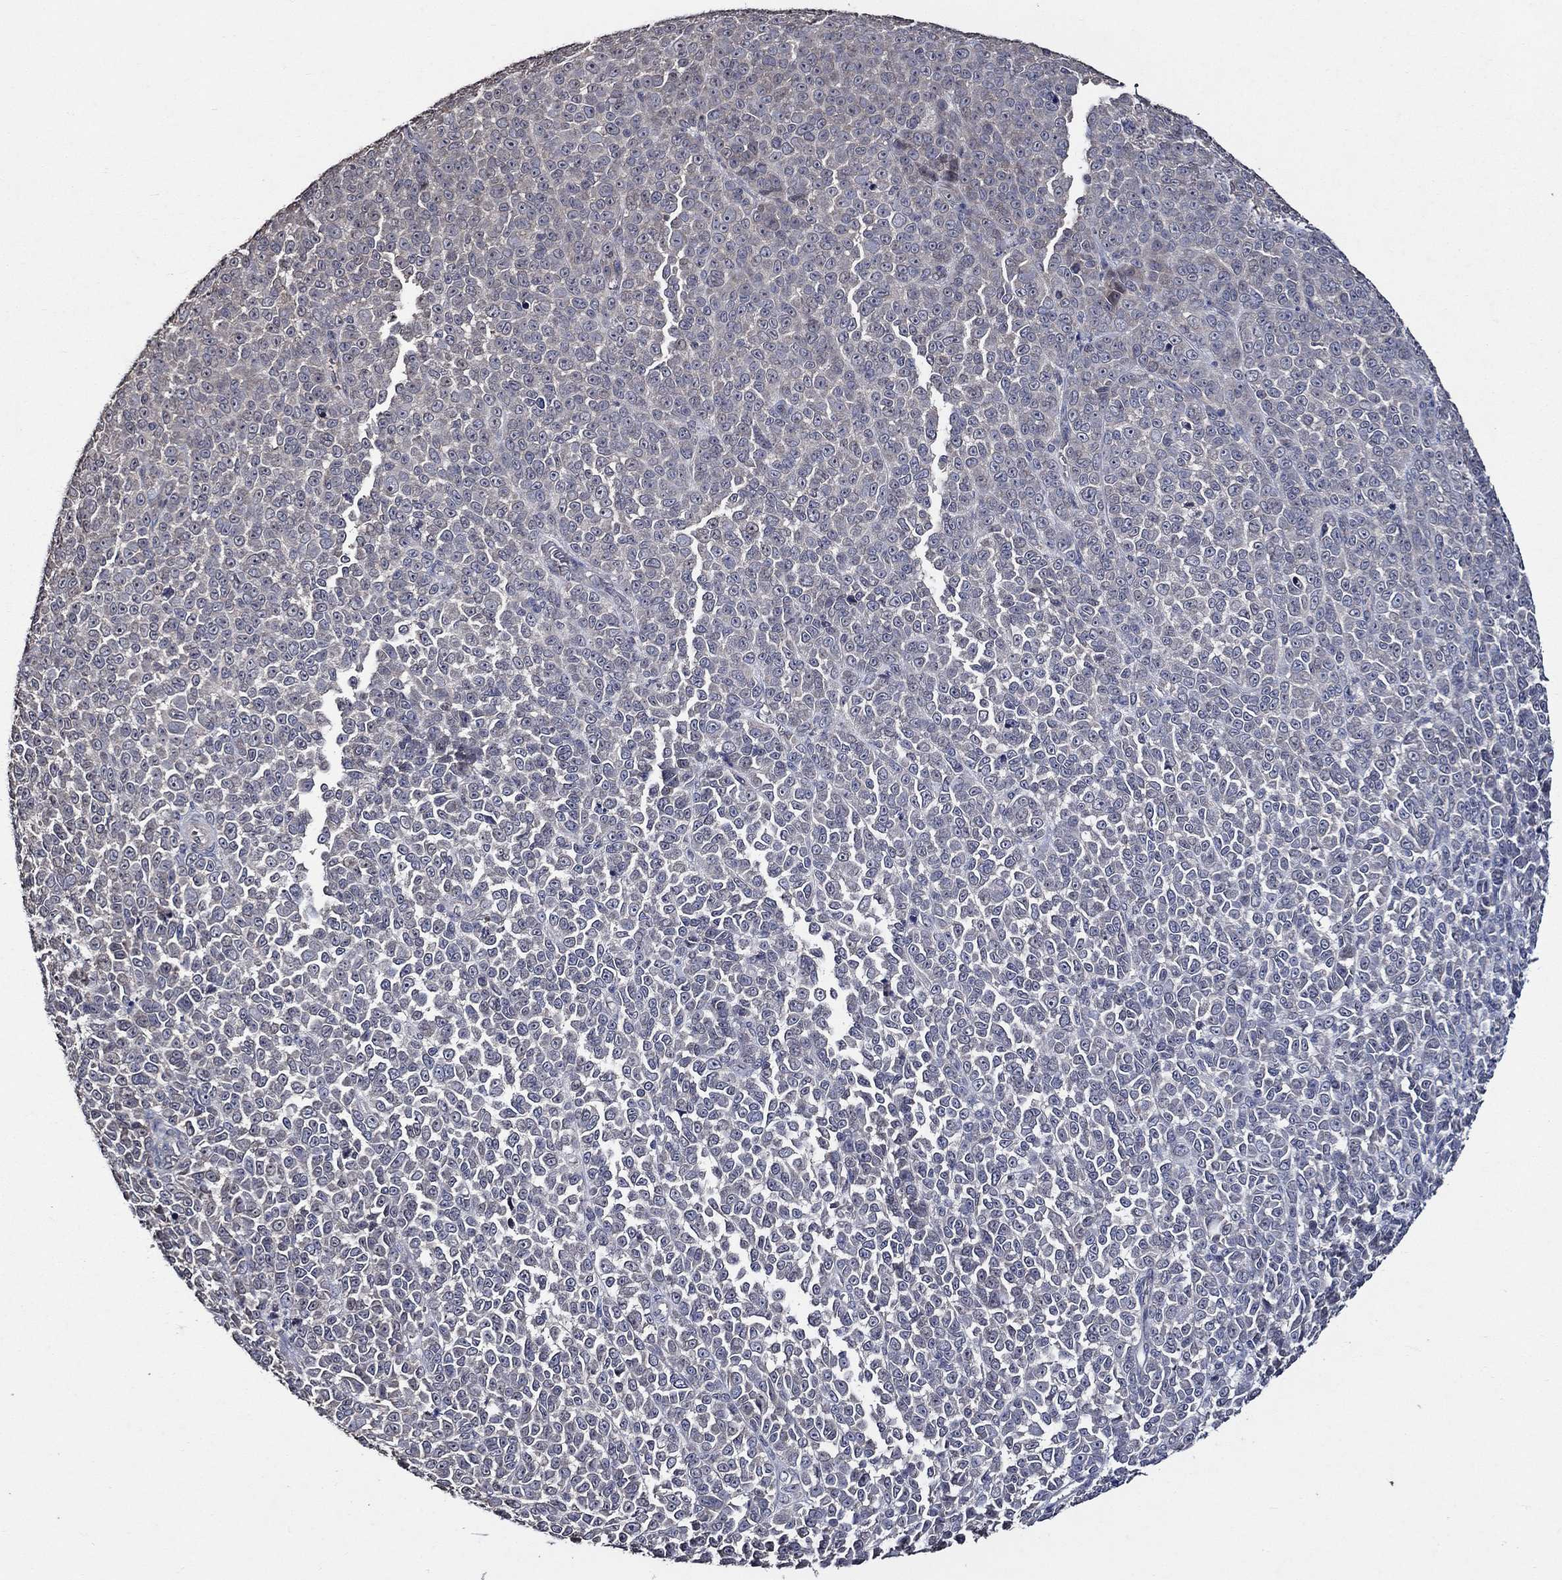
{"staining": {"intensity": "negative", "quantity": "none", "location": "none"}, "tissue": "melanoma", "cell_type": "Tumor cells", "image_type": "cancer", "snomed": [{"axis": "morphology", "description": "Malignant melanoma, NOS"}, {"axis": "topography", "description": "Skin"}], "caption": "This histopathology image is of melanoma stained with immunohistochemistry to label a protein in brown with the nuclei are counter-stained blue. There is no expression in tumor cells.", "gene": "HAP1", "patient": {"sex": "female", "age": 95}}